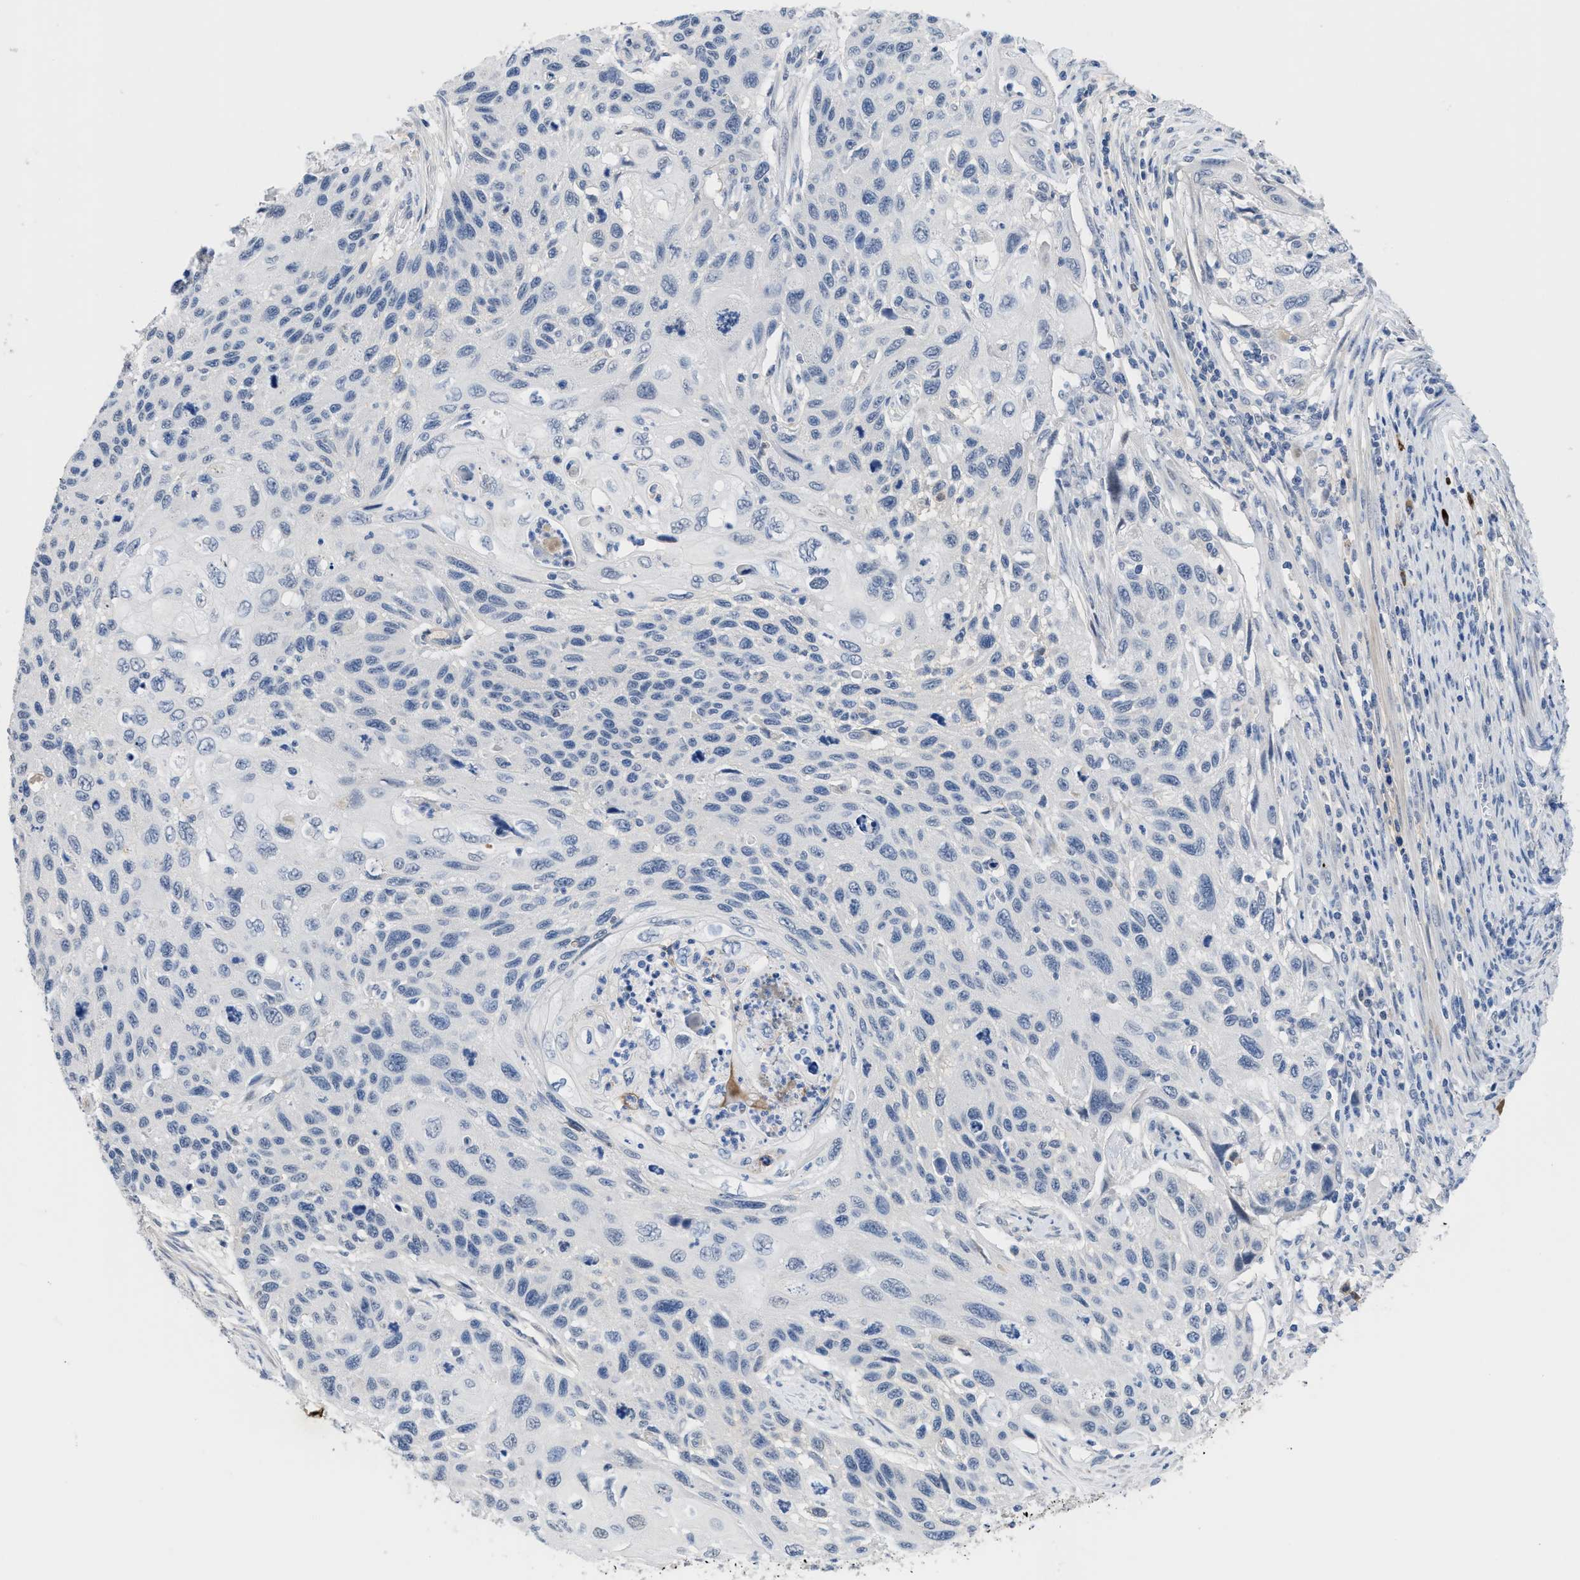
{"staining": {"intensity": "negative", "quantity": "none", "location": "none"}, "tissue": "cervical cancer", "cell_type": "Tumor cells", "image_type": "cancer", "snomed": [{"axis": "morphology", "description": "Squamous cell carcinoma, NOS"}, {"axis": "topography", "description": "Cervix"}], "caption": "IHC of human cervical squamous cell carcinoma displays no staining in tumor cells.", "gene": "OR9K2", "patient": {"sex": "female", "age": 70}}